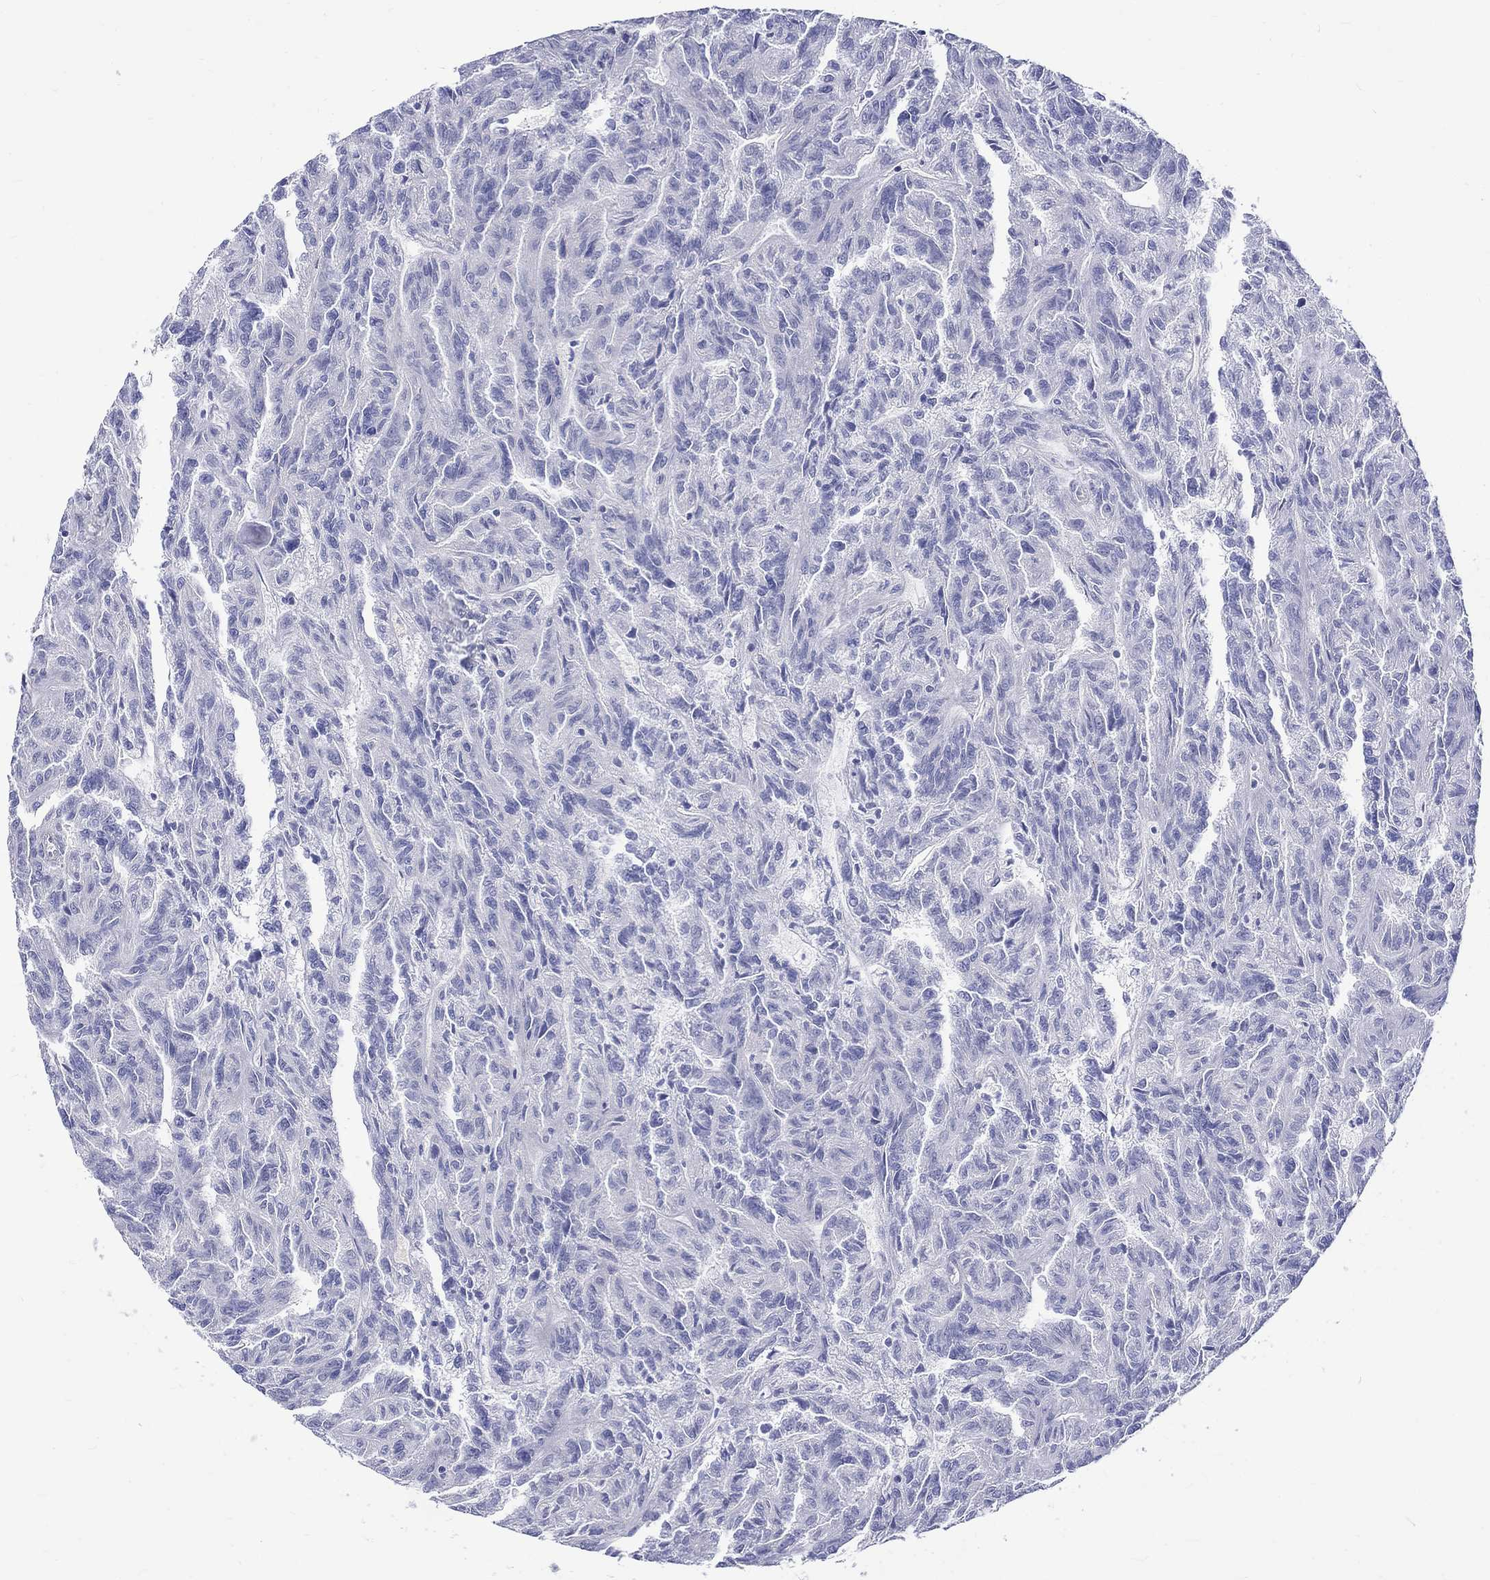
{"staining": {"intensity": "negative", "quantity": "none", "location": "none"}, "tissue": "renal cancer", "cell_type": "Tumor cells", "image_type": "cancer", "snomed": [{"axis": "morphology", "description": "Adenocarcinoma, NOS"}, {"axis": "topography", "description": "Kidney"}], "caption": "IHC of human renal adenocarcinoma exhibits no expression in tumor cells.", "gene": "SH2D7", "patient": {"sex": "male", "age": 79}}